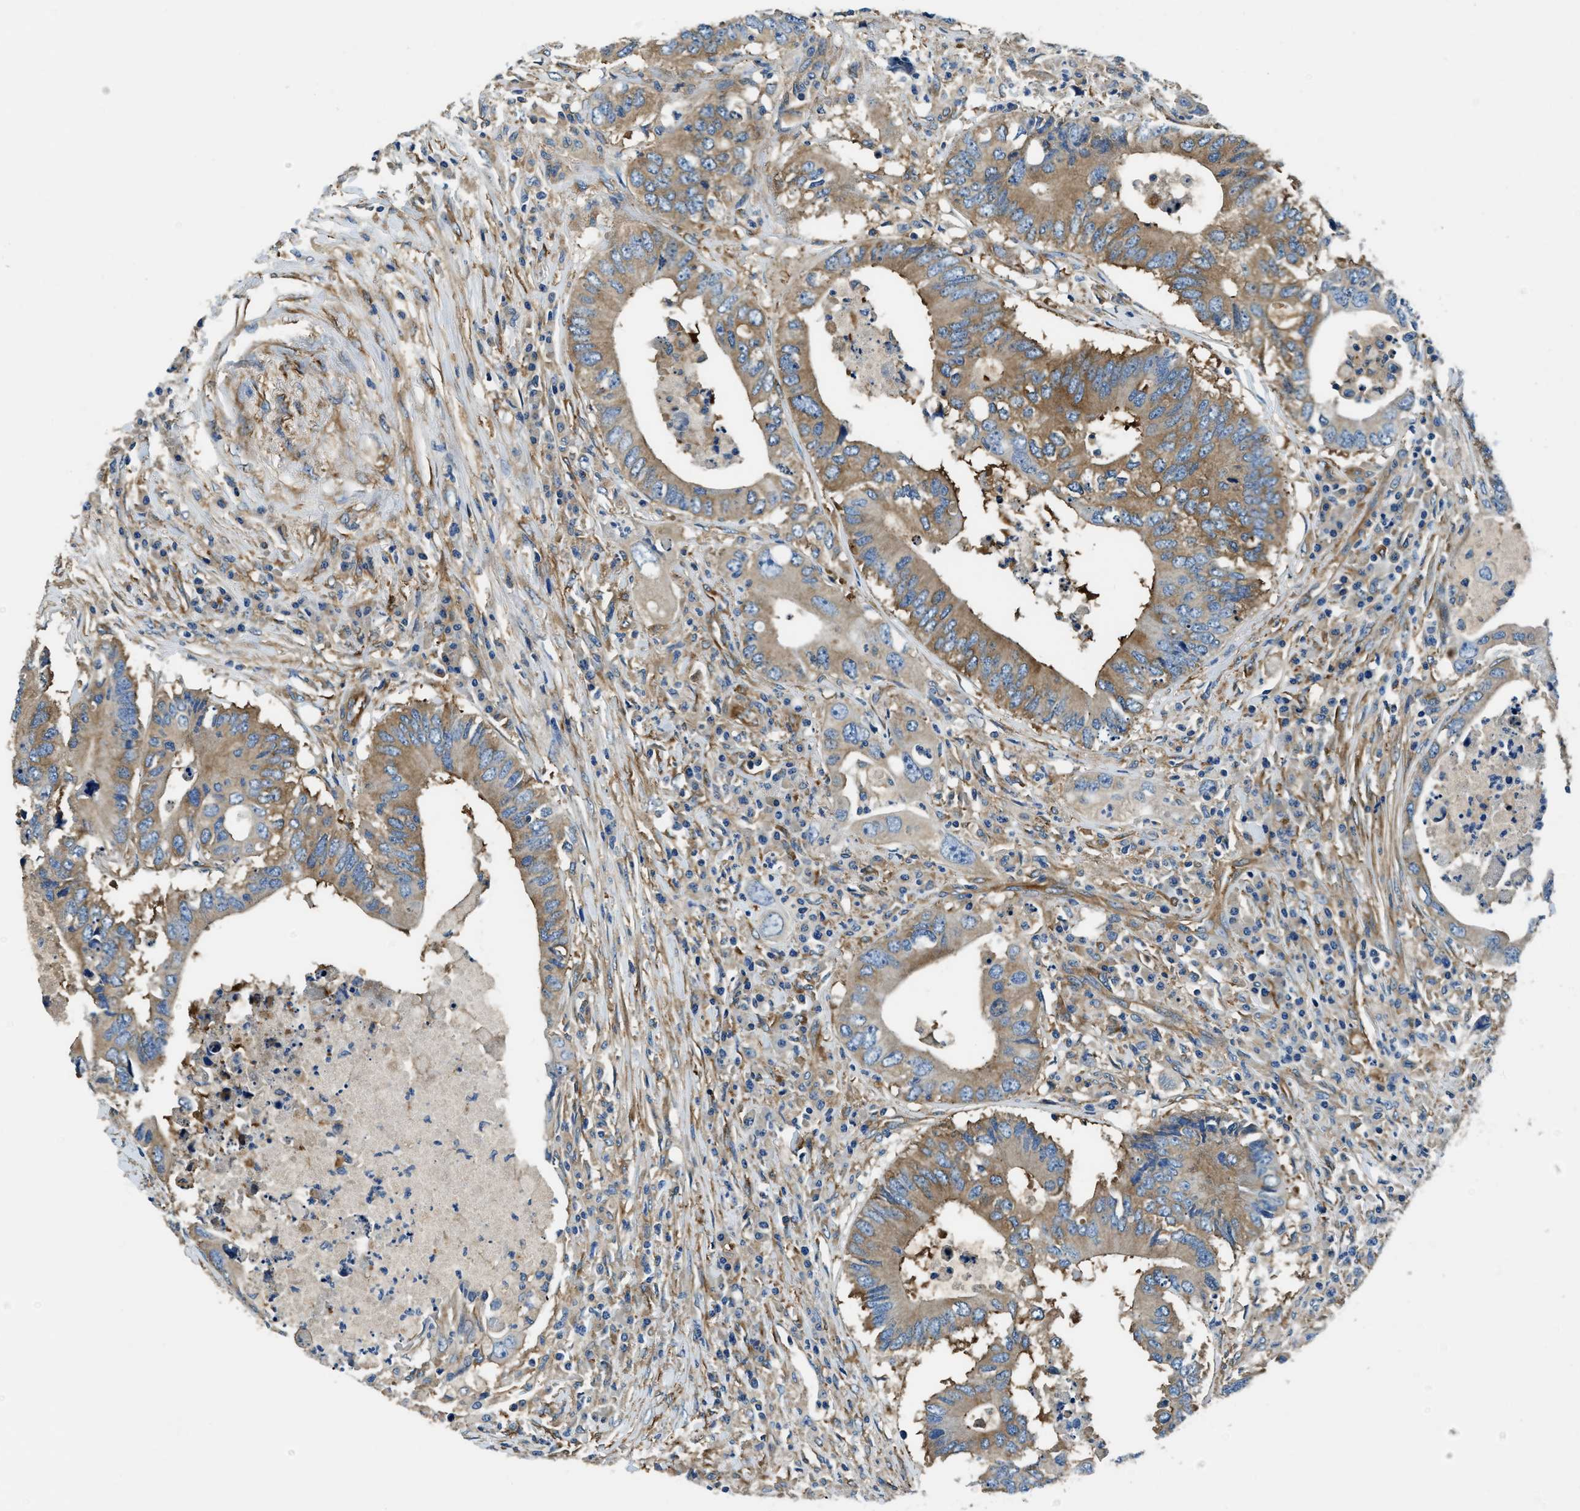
{"staining": {"intensity": "moderate", "quantity": ">75%", "location": "cytoplasmic/membranous"}, "tissue": "colorectal cancer", "cell_type": "Tumor cells", "image_type": "cancer", "snomed": [{"axis": "morphology", "description": "Adenocarcinoma, NOS"}, {"axis": "topography", "description": "Colon"}], "caption": "There is medium levels of moderate cytoplasmic/membranous positivity in tumor cells of colorectal cancer, as demonstrated by immunohistochemical staining (brown color).", "gene": "EEA1", "patient": {"sex": "male", "age": 71}}